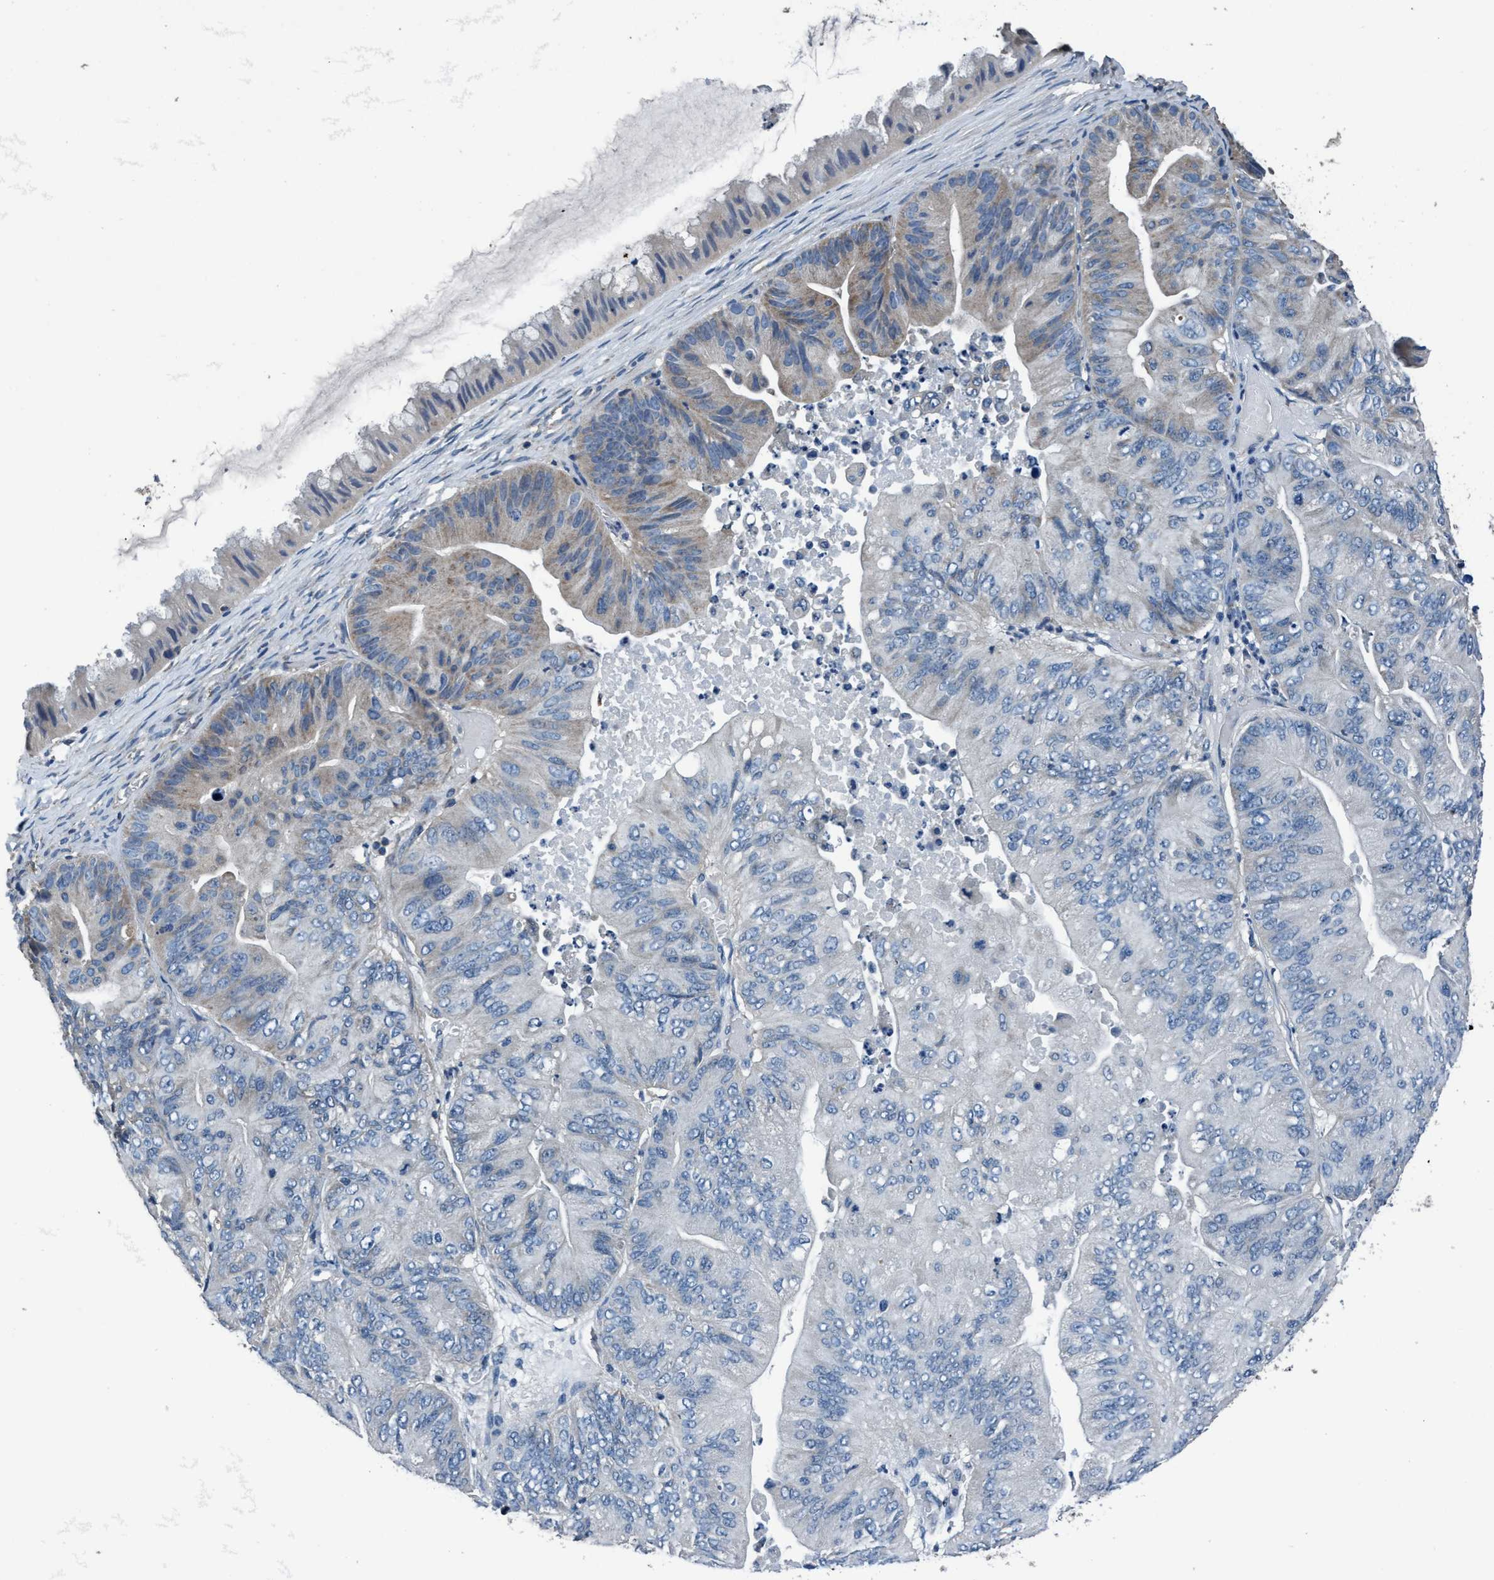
{"staining": {"intensity": "weak", "quantity": "25%-75%", "location": "cytoplasmic/membranous"}, "tissue": "ovarian cancer", "cell_type": "Tumor cells", "image_type": "cancer", "snomed": [{"axis": "morphology", "description": "Cystadenocarcinoma, mucinous, NOS"}, {"axis": "topography", "description": "Ovary"}], "caption": "There is low levels of weak cytoplasmic/membranous positivity in tumor cells of ovarian cancer (mucinous cystadenocarcinoma), as demonstrated by immunohistochemical staining (brown color).", "gene": "ANKFN1", "patient": {"sex": "female", "age": 61}}